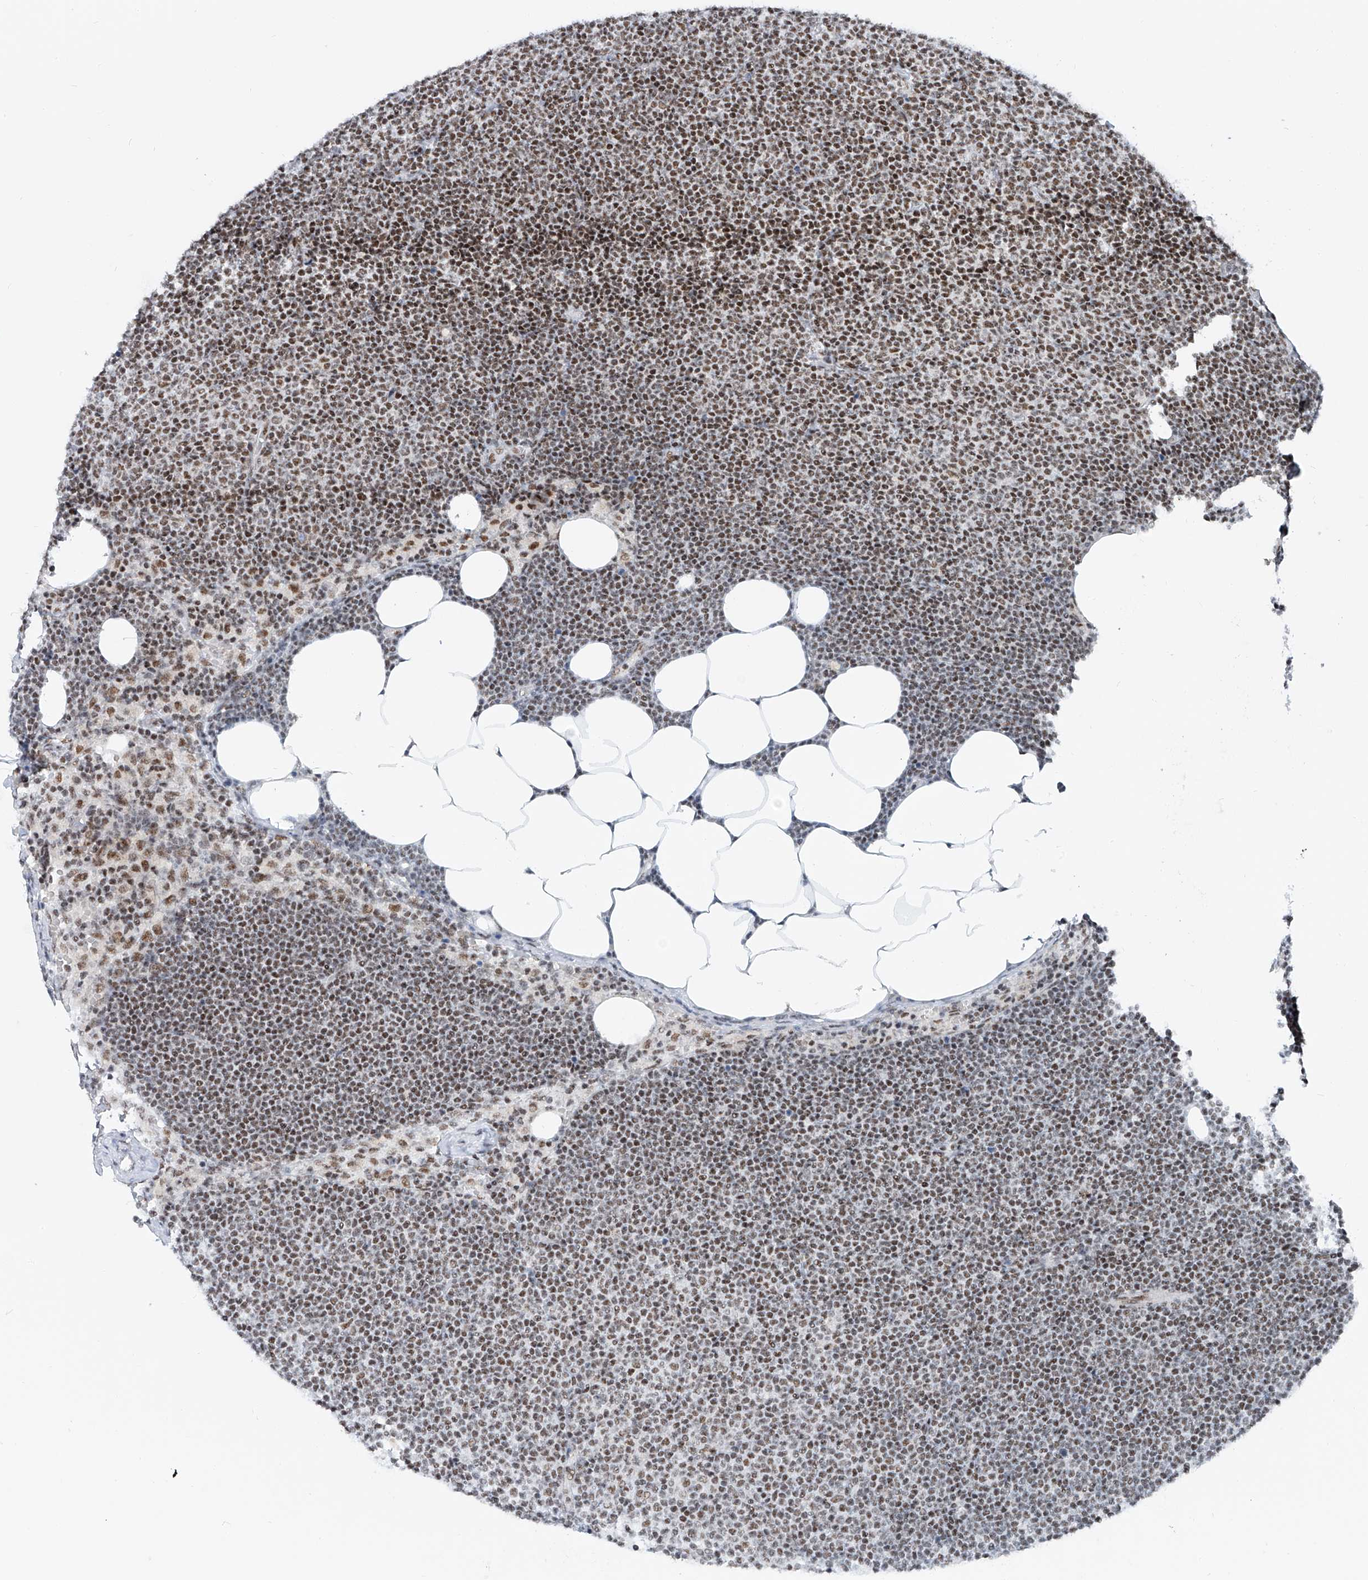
{"staining": {"intensity": "moderate", "quantity": ">75%", "location": "nuclear"}, "tissue": "lymphoma", "cell_type": "Tumor cells", "image_type": "cancer", "snomed": [{"axis": "morphology", "description": "Malignant lymphoma, non-Hodgkin's type, Low grade"}, {"axis": "topography", "description": "Lymph node"}], "caption": "Immunohistochemical staining of human low-grade malignant lymphoma, non-Hodgkin's type shows medium levels of moderate nuclear expression in approximately >75% of tumor cells.", "gene": "TAF4", "patient": {"sex": "female", "age": 53}}